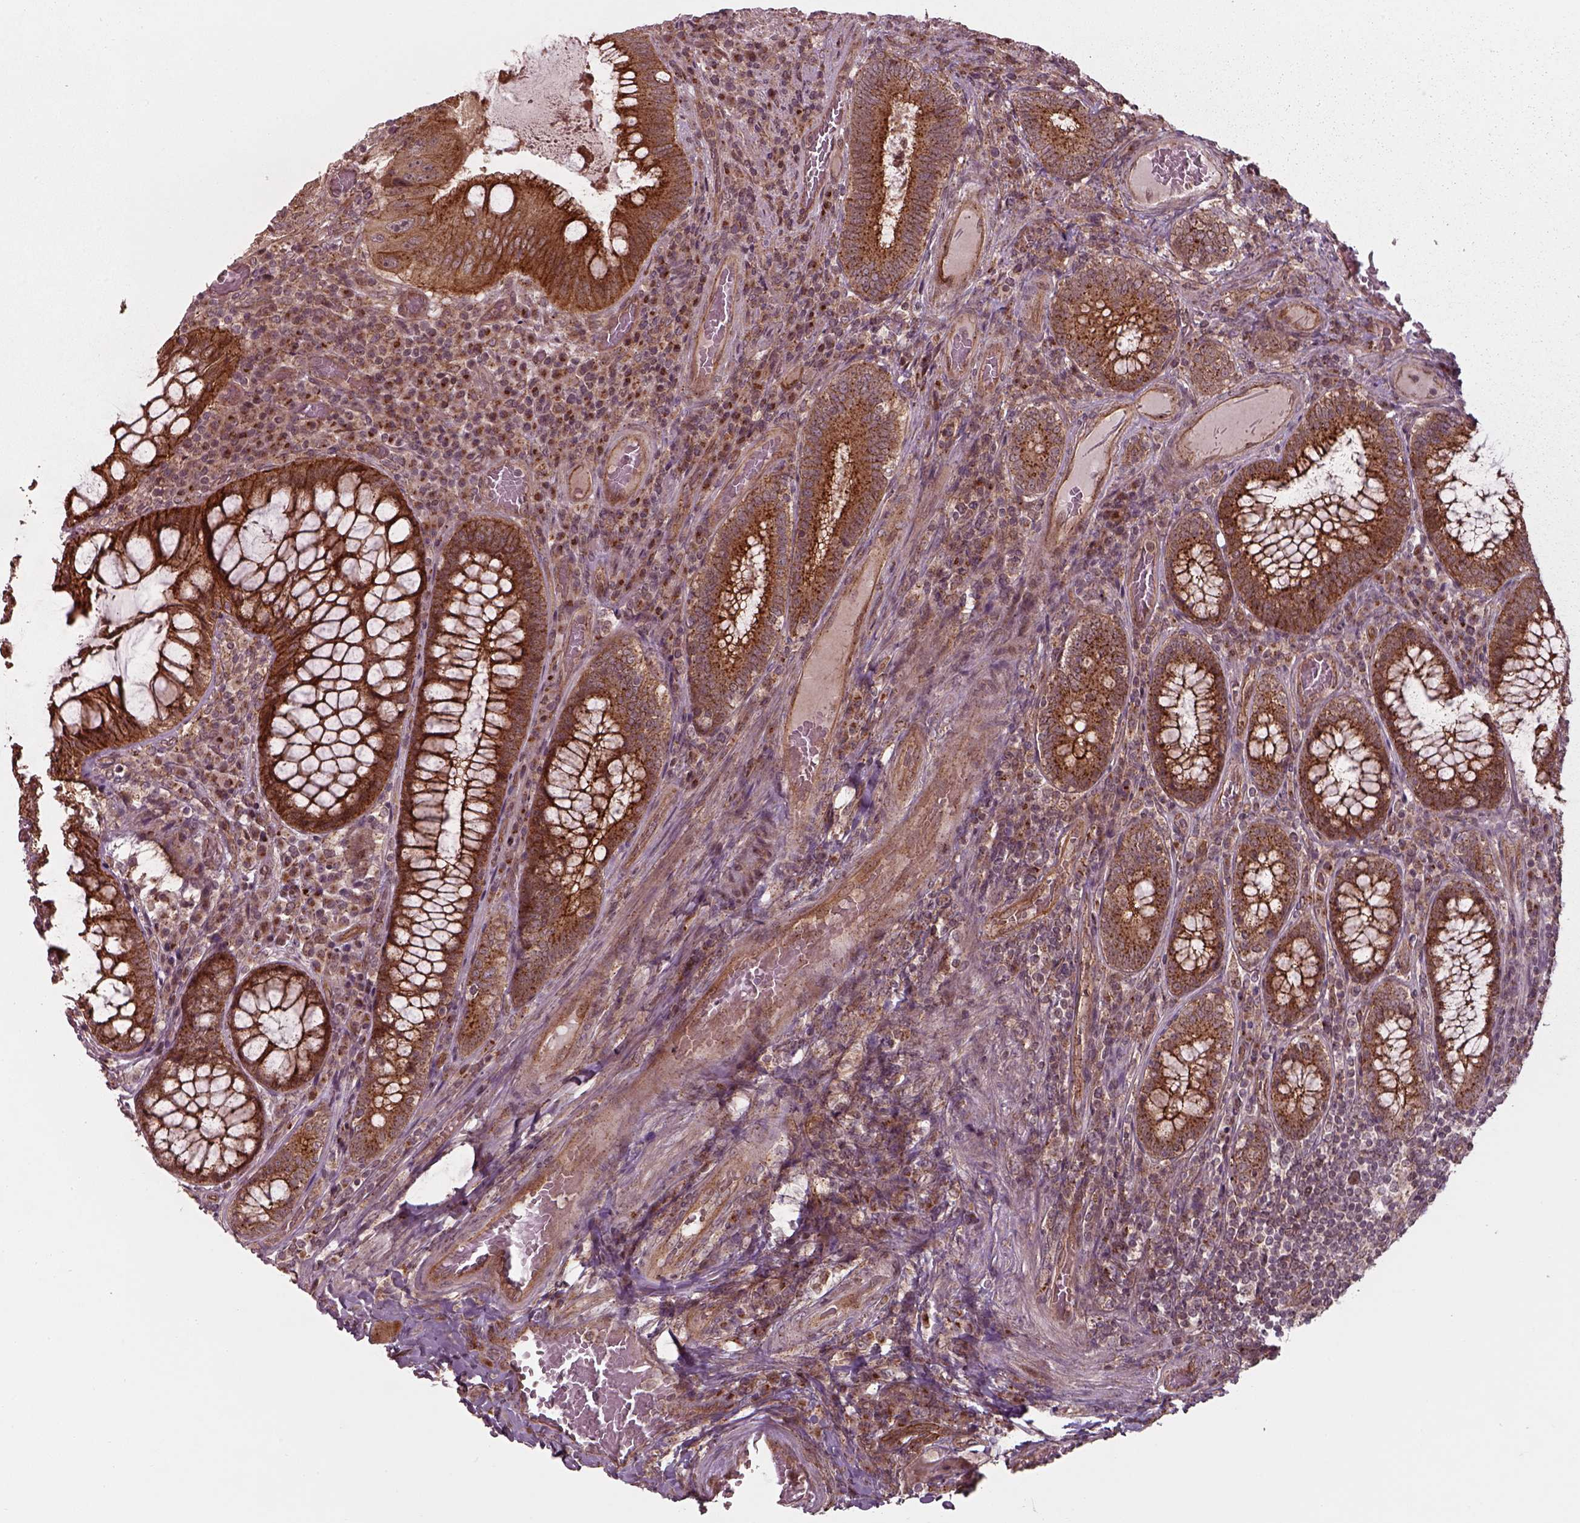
{"staining": {"intensity": "strong", "quantity": ">75%", "location": "cytoplasmic/membranous"}, "tissue": "colorectal cancer", "cell_type": "Tumor cells", "image_type": "cancer", "snomed": [{"axis": "morphology", "description": "Adenocarcinoma, NOS"}, {"axis": "topography", "description": "Colon"}], "caption": "Approximately >75% of tumor cells in colorectal cancer (adenocarcinoma) exhibit strong cytoplasmic/membranous protein staining as visualized by brown immunohistochemical staining.", "gene": "CHMP3", "patient": {"sex": "female", "age": 86}}